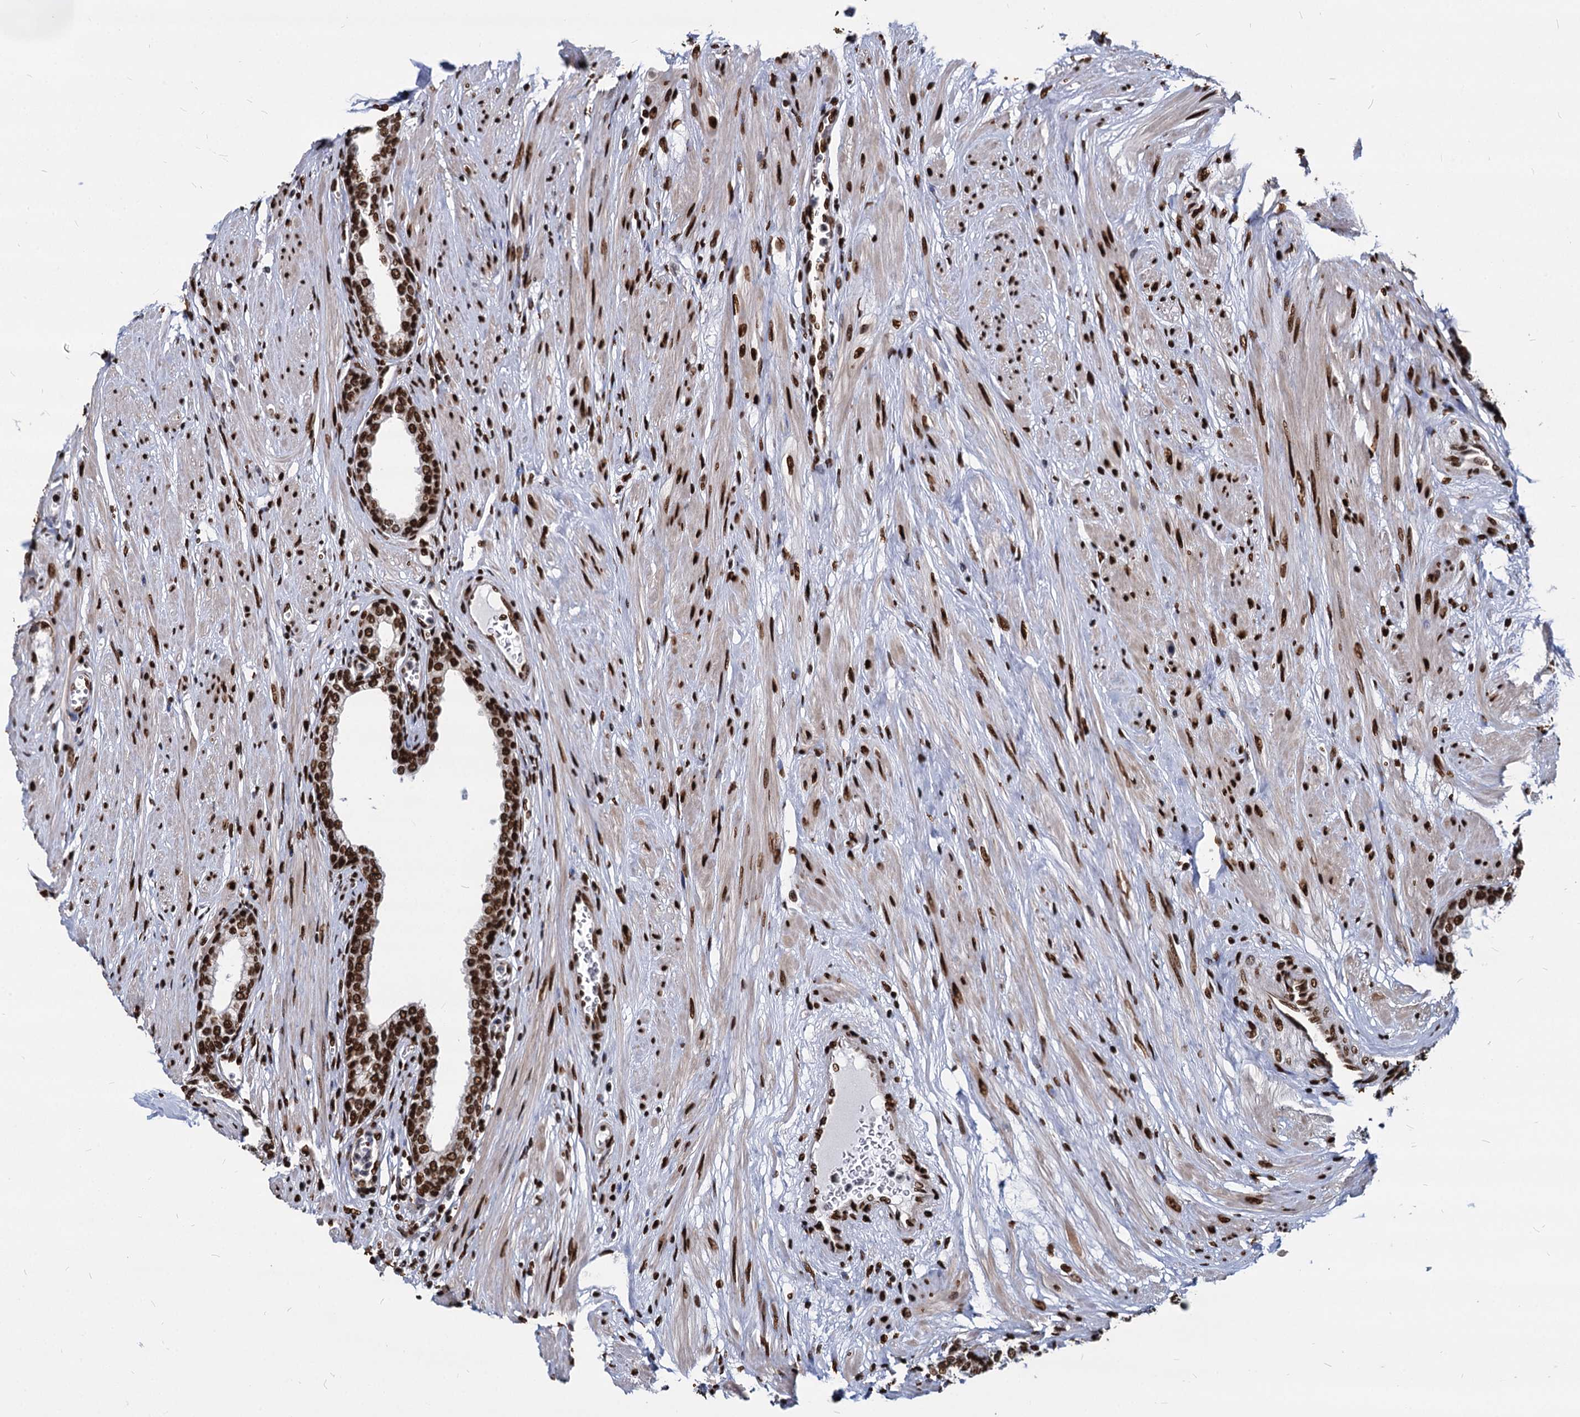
{"staining": {"intensity": "strong", "quantity": ">75%", "location": "nuclear"}, "tissue": "prostate", "cell_type": "Glandular cells", "image_type": "normal", "snomed": [{"axis": "morphology", "description": "Normal tissue, NOS"}, {"axis": "morphology", "description": "Urothelial carcinoma, Low grade"}, {"axis": "topography", "description": "Urinary bladder"}, {"axis": "topography", "description": "Prostate"}], "caption": "Protein expression analysis of normal human prostate reveals strong nuclear expression in approximately >75% of glandular cells. (IHC, brightfield microscopy, high magnification).", "gene": "MECP2", "patient": {"sex": "male", "age": 60}}